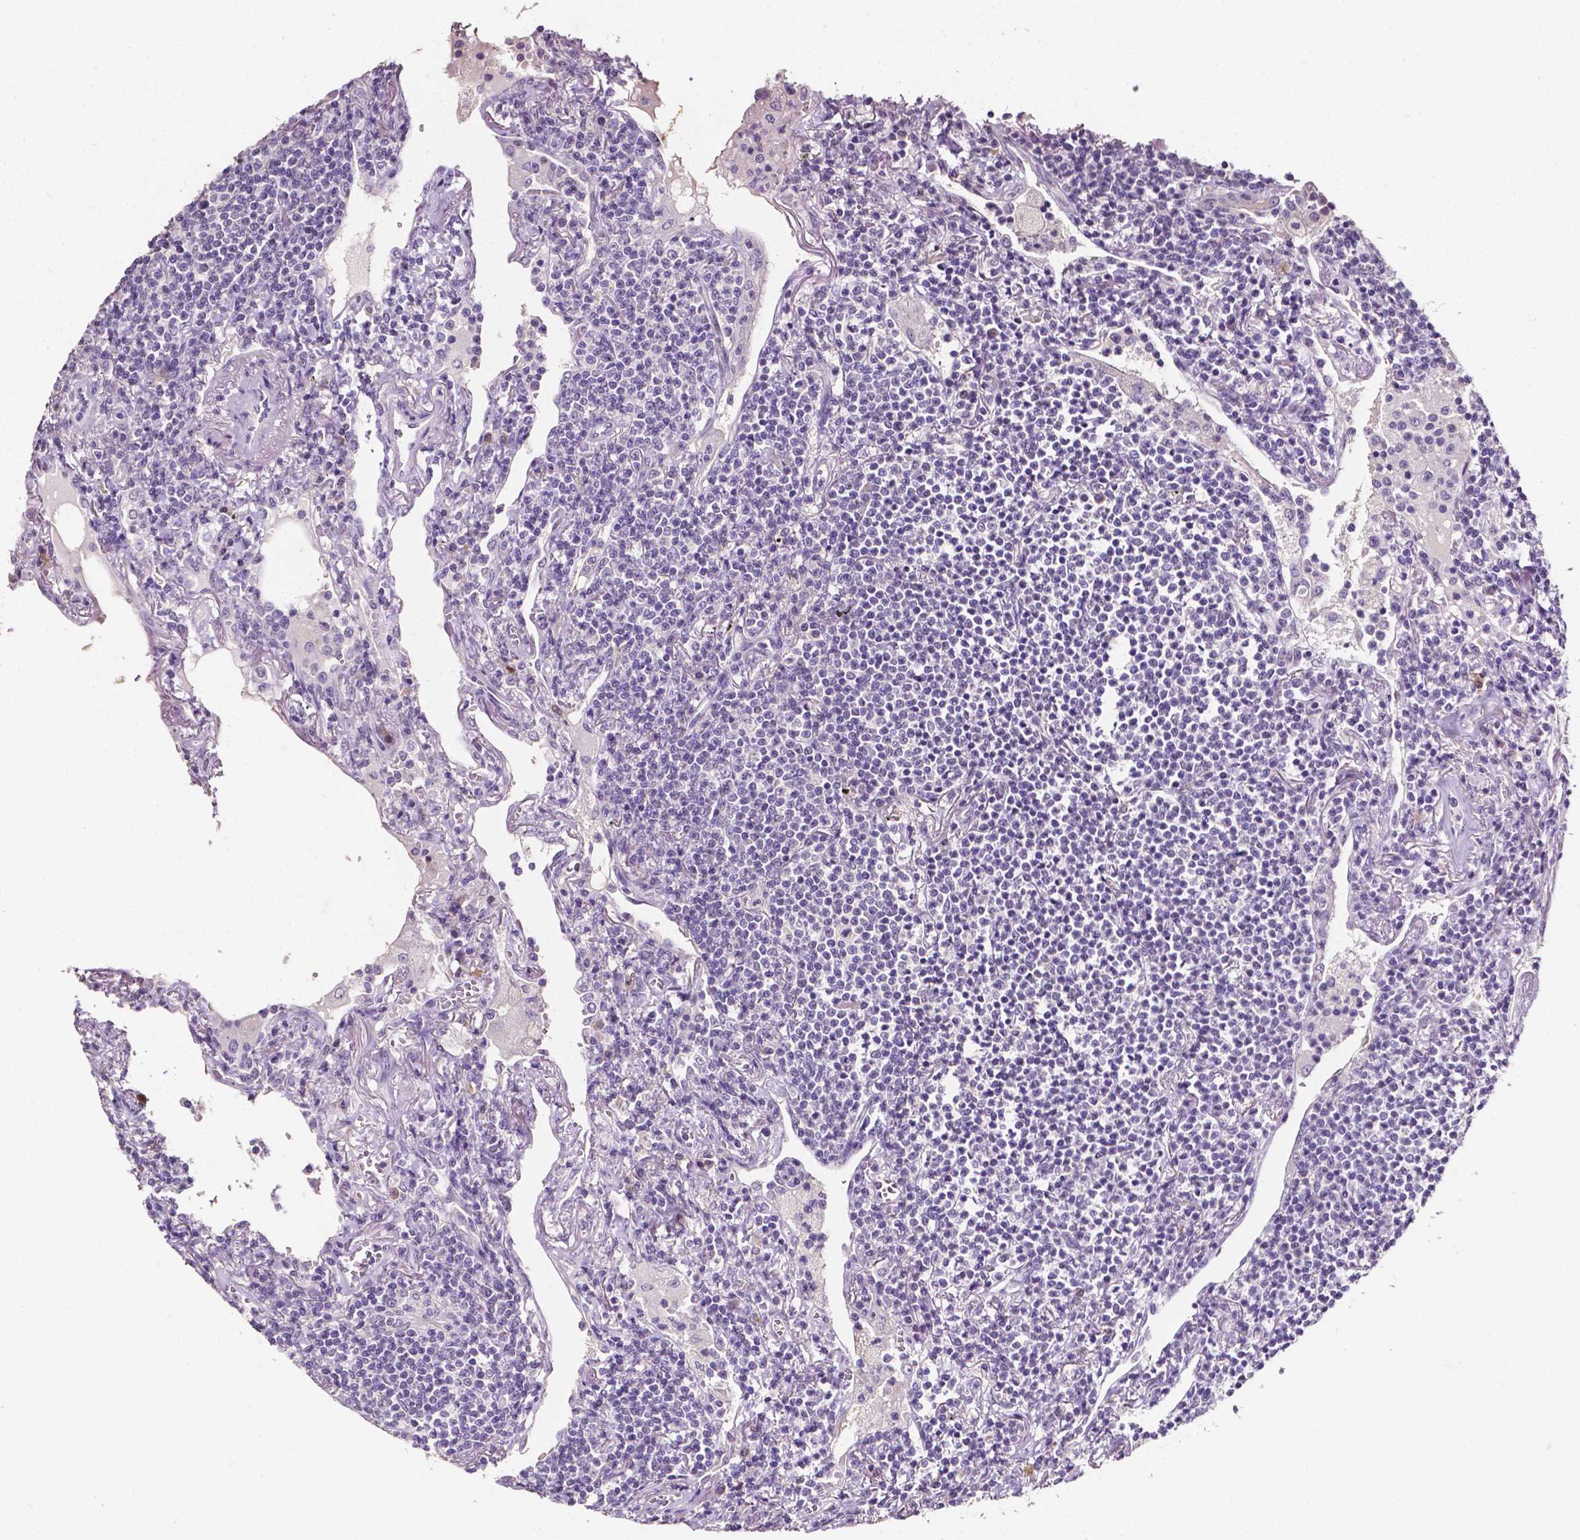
{"staining": {"intensity": "negative", "quantity": "none", "location": "none"}, "tissue": "lymphoma", "cell_type": "Tumor cells", "image_type": "cancer", "snomed": [{"axis": "morphology", "description": "Malignant lymphoma, non-Hodgkin's type, Low grade"}, {"axis": "topography", "description": "Lung"}], "caption": "A histopathology image of low-grade malignant lymphoma, non-Hodgkin's type stained for a protein reveals no brown staining in tumor cells.", "gene": "PSAT1", "patient": {"sex": "female", "age": 71}}